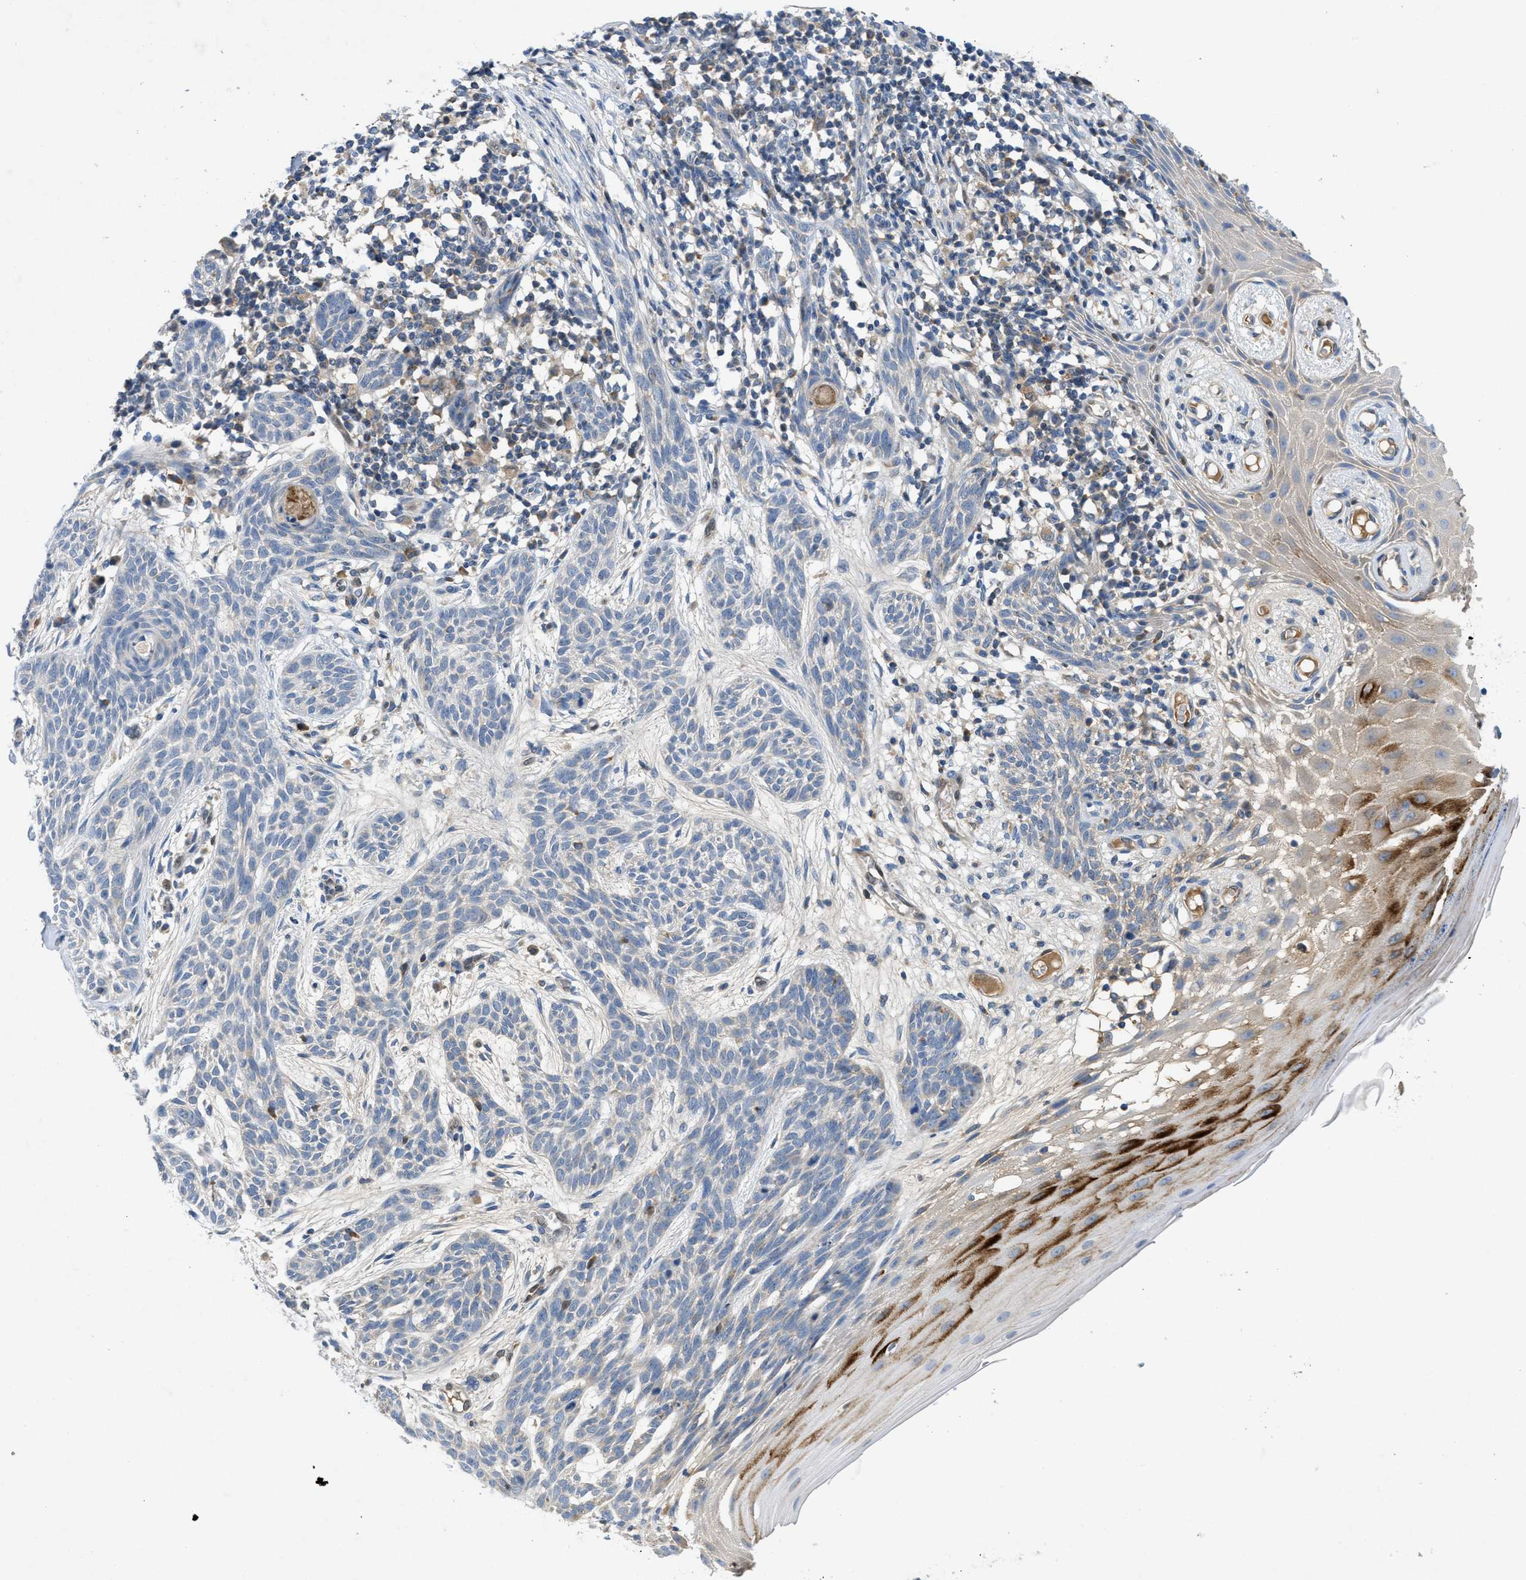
{"staining": {"intensity": "negative", "quantity": "none", "location": "none"}, "tissue": "skin cancer", "cell_type": "Tumor cells", "image_type": "cancer", "snomed": [{"axis": "morphology", "description": "Basal cell carcinoma"}, {"axis": "topography", "description": "Skin"}], "caption": "An immunohistochemistry (IHC) photomicrograph of skin cancer (basal cell carcinoma) is shown. There is no staining in tumor cells of skin cancer (basal cell carcinoma). Nuclei are stained in blue.", "gene": "PNKD", "patient": {"sex": "female", "age": 59}}